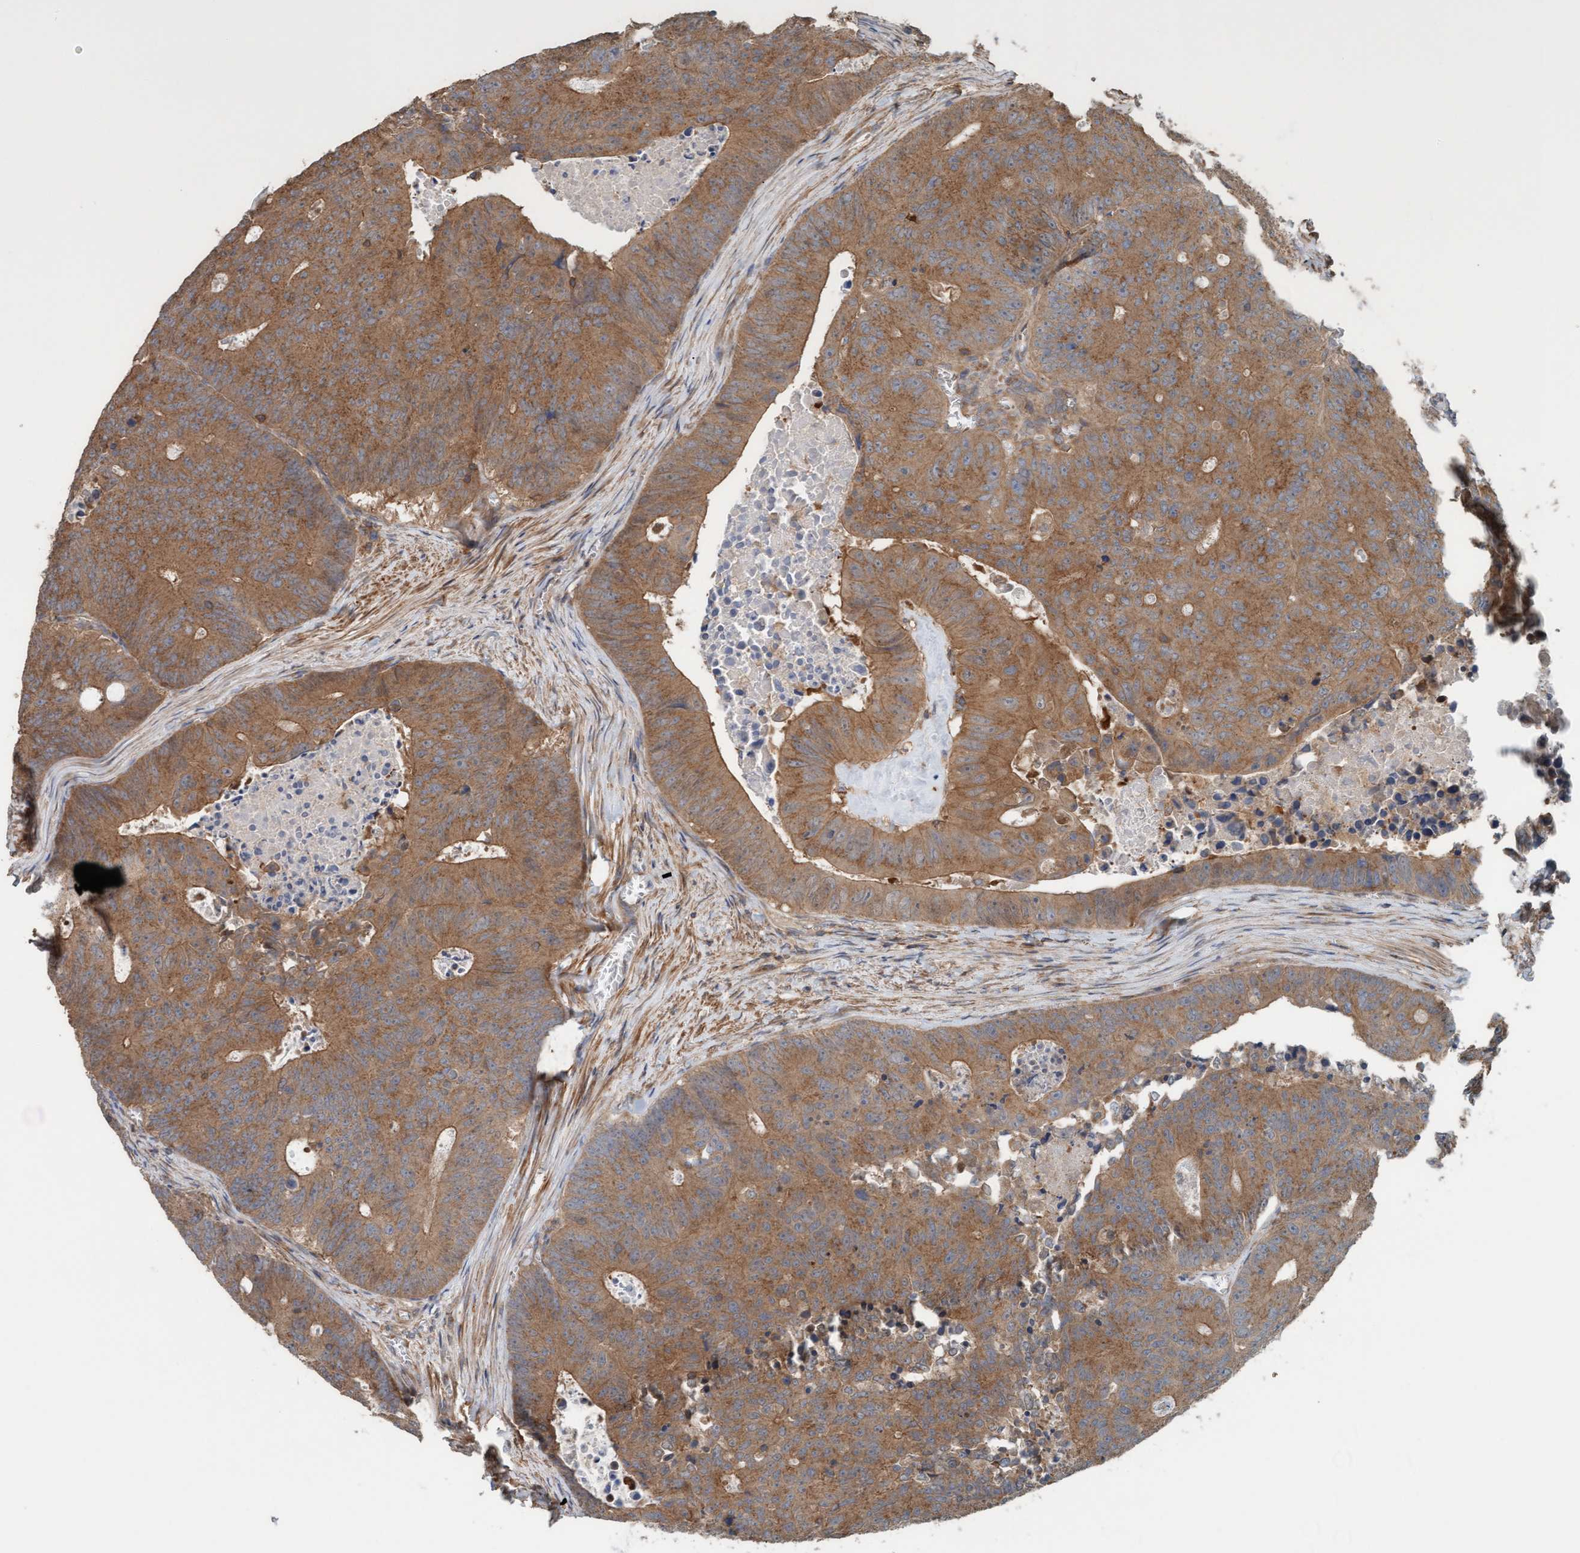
{"staining": {"intensity": "moderate", "quantity": ">75%", "location": "cytoplasmic/membranous"}, "tissue": "colorectal cancer", "cell_type": "Tumor cells", "image_type": "cancer", "snomed": [{"axis": "morphology", "description": "Adenocarcinoma, NOS"}, {"axis": "topography", "description": "Colon"}], "caption": "Protein positivity by IHC shows moderate cytoplasmic/membranous expression in about >75% of tumor cells in adenocarcinoma (colorectal). (Brightfield microscopy of DAB IHC at high magnification).", "gene": "UBAP1", "patient": {"sex": "male", "age": 87}}